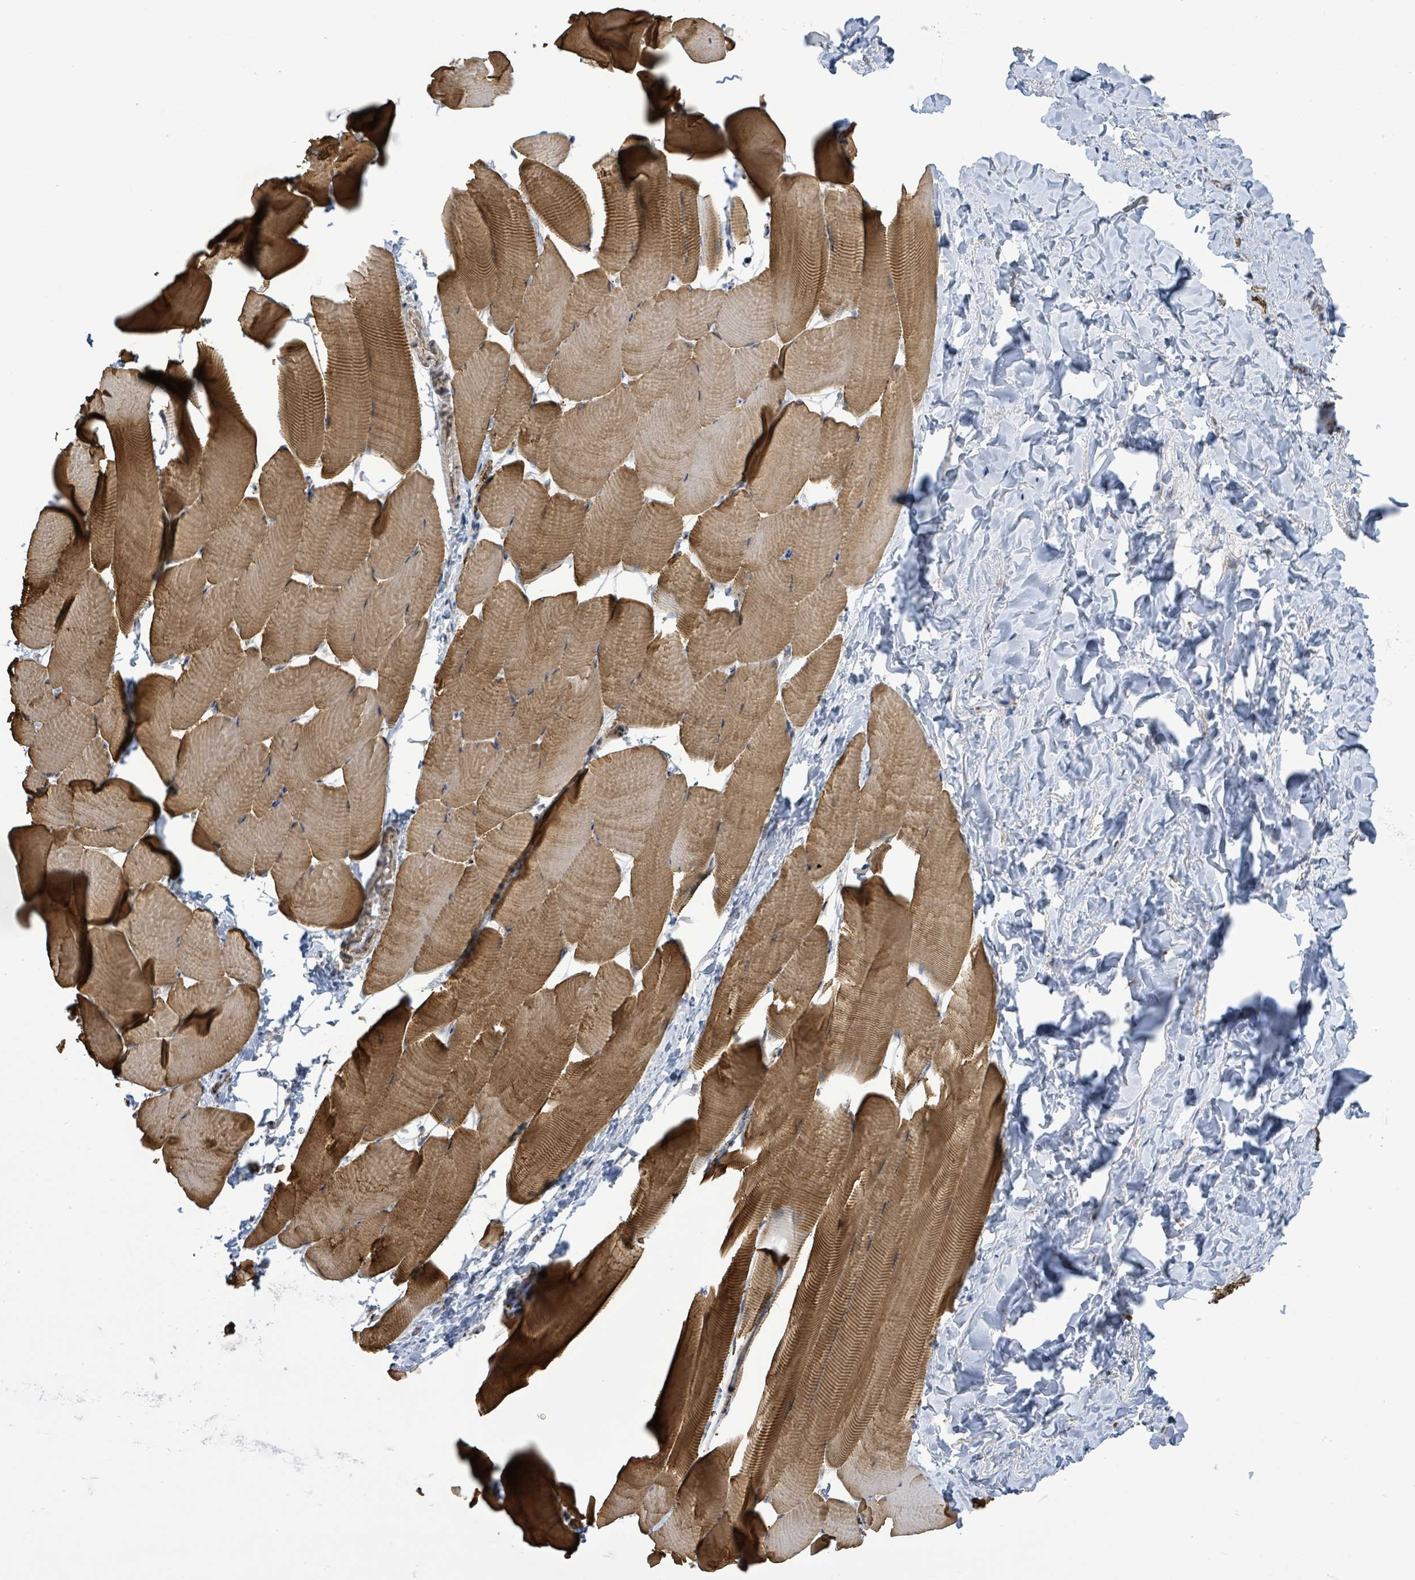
{"staining": {"intensity": "strong", "quantity": ">75%", "location": "cytoplasmic/membranous"}, "tissue": "skeletal muscle", "cell_type": "Myocytes", "image_type": "normal", "snomed": [{"axis": "morphology", "description": "Normal tissue, NOS"}, {"axis": "topography", "description": "Skeletal muscle"}], "caption": "Immunohistochemistry (IHC) micrograph of normal skeletal muscle: skeletal muscle stained using IHC reveals high levels of strong protein expression localized specifically in the cytoplasmic/membranous of myocytes, appearing as a cytoplasmic/membranous brown color.", "gene": "NOMO1", "patient": {"sex": "male", "age": 25}}